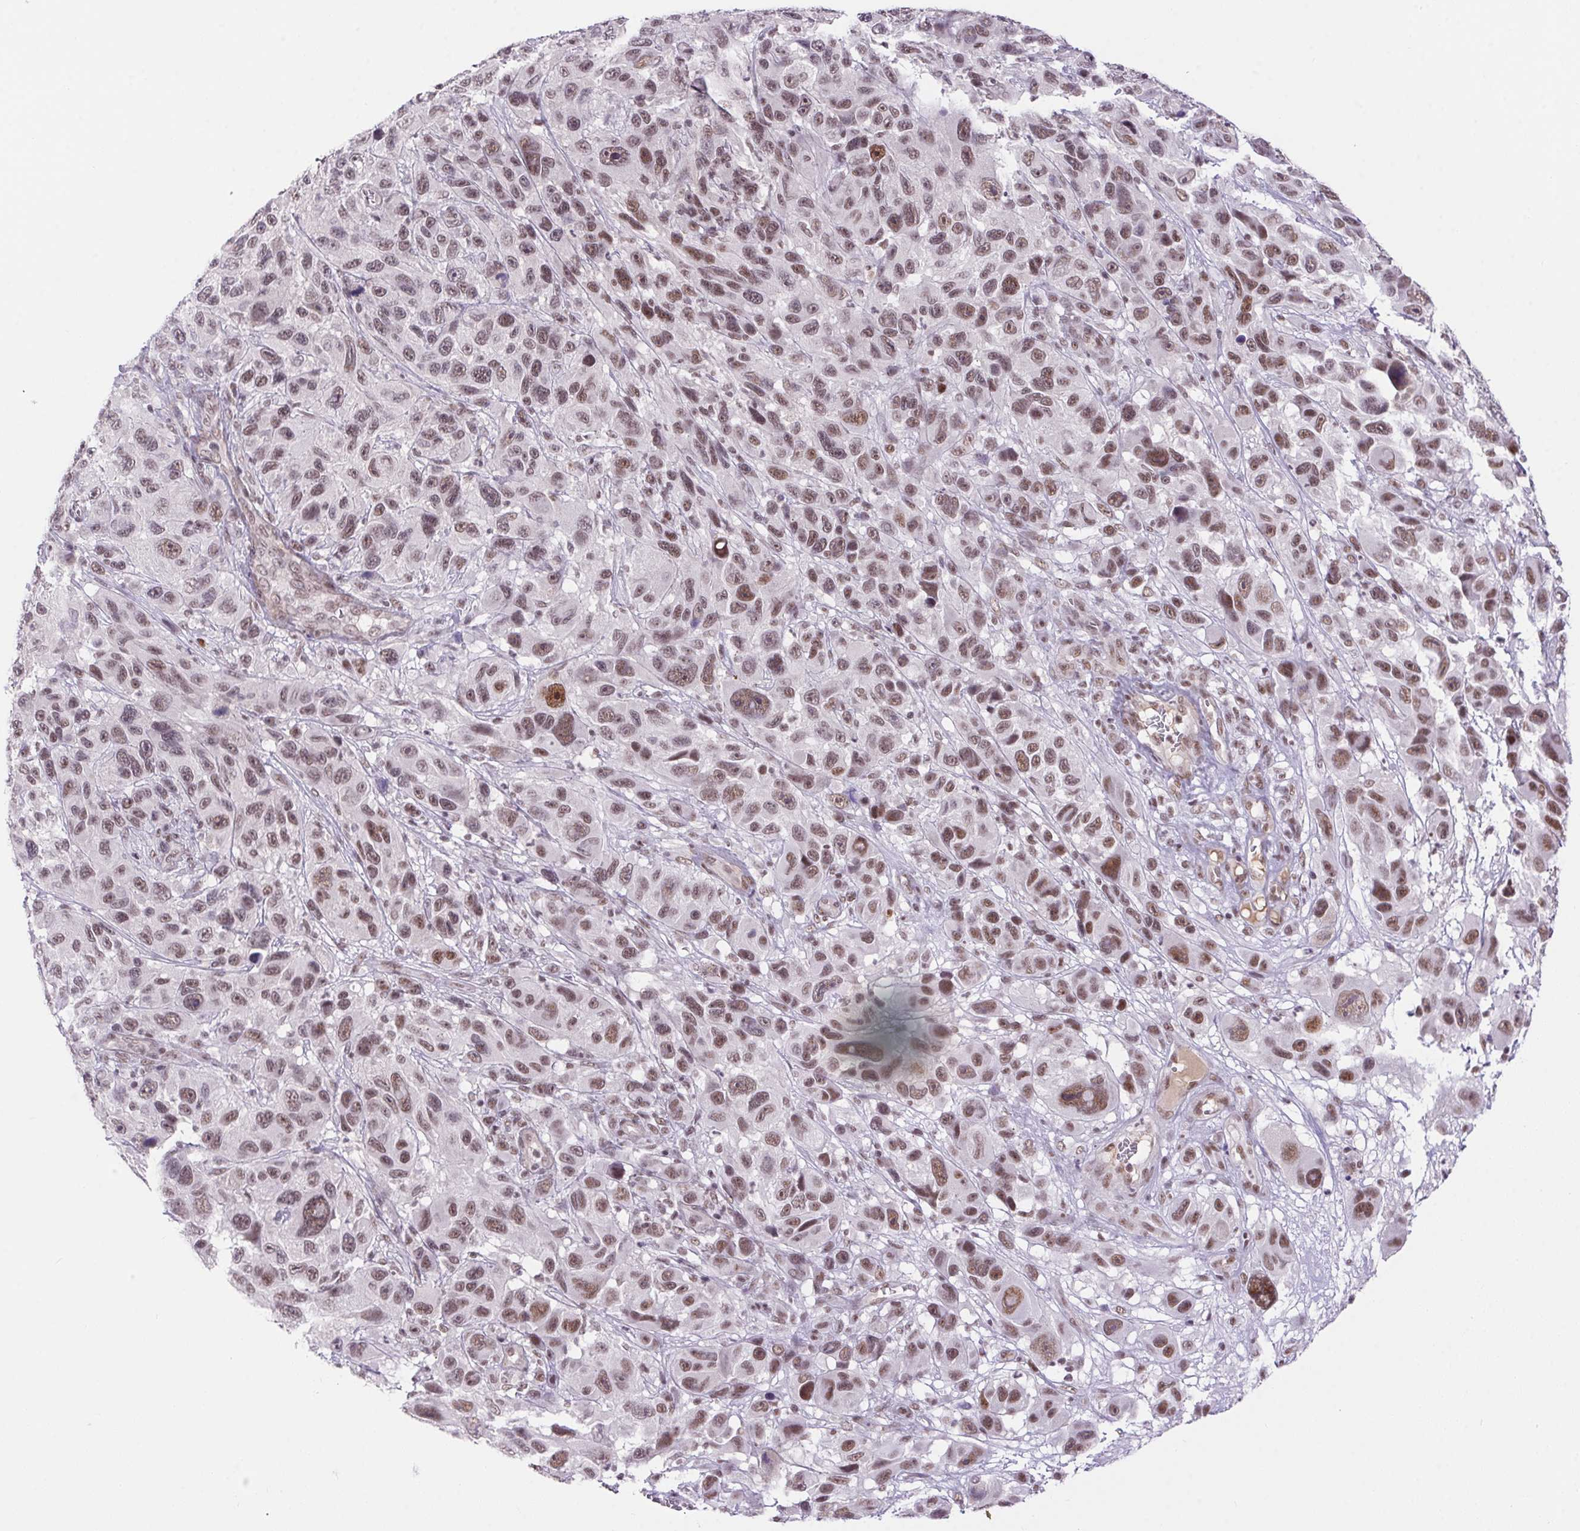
{"staining": {"intensity": "weak", "quantity": ">75%", "location": "nuclear"}, "tissue": "melanoma", "cell_type": "Tumor cells", "image_type": "cancer", "snomed": [{"axis": "morphology", "description": "Malignant melanoma, NOS"}, {"axis": "topography", "description": "Skin"}], "caption": "Human melanoma stained with a protein marker shows weak staining in tumor cells.", "gene": "DDX17", "patient": {"sex": "male", "age": 53}}